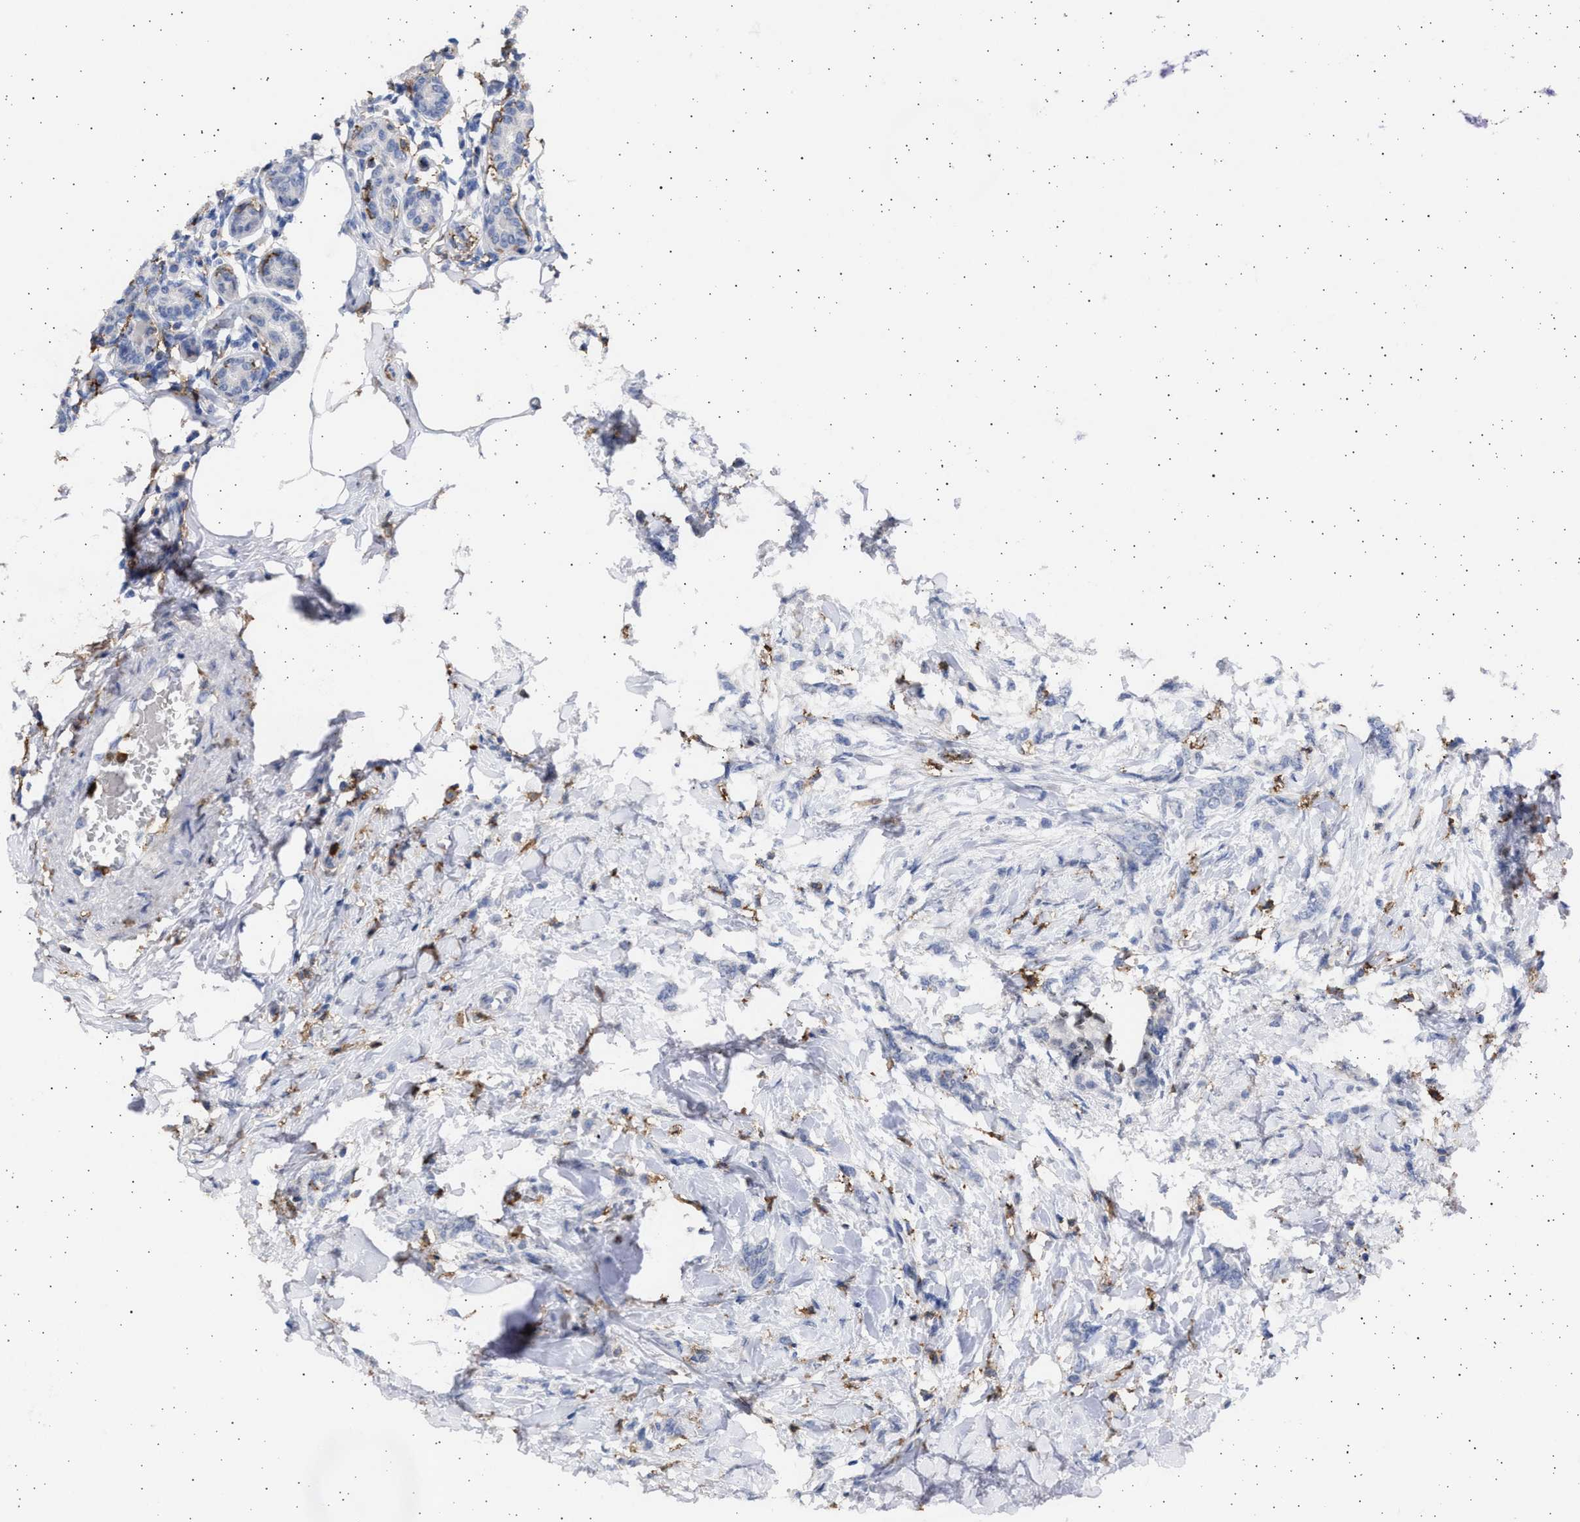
{"staining": {"intensity": "negative", "quantity": "none", "location": "none"}, "tissue": "breast cancer", "cell_type": "Tumor cells", "image_type": "cancer", "snomed": [{"axis": "morphology", "description": "Lobular carcinoma, in situ"}, {"axis": "morphology", "description": "Lobular carcinoma"}, {"axis": "topography", "description": "Breast"}], "caption": "Histopathology image shows no significant protein expression in tumor cells of breast cancer (lobular carcinoma in situ).", "gene": "FCER1A", "patient": {"sex": "female", "age": 41}}